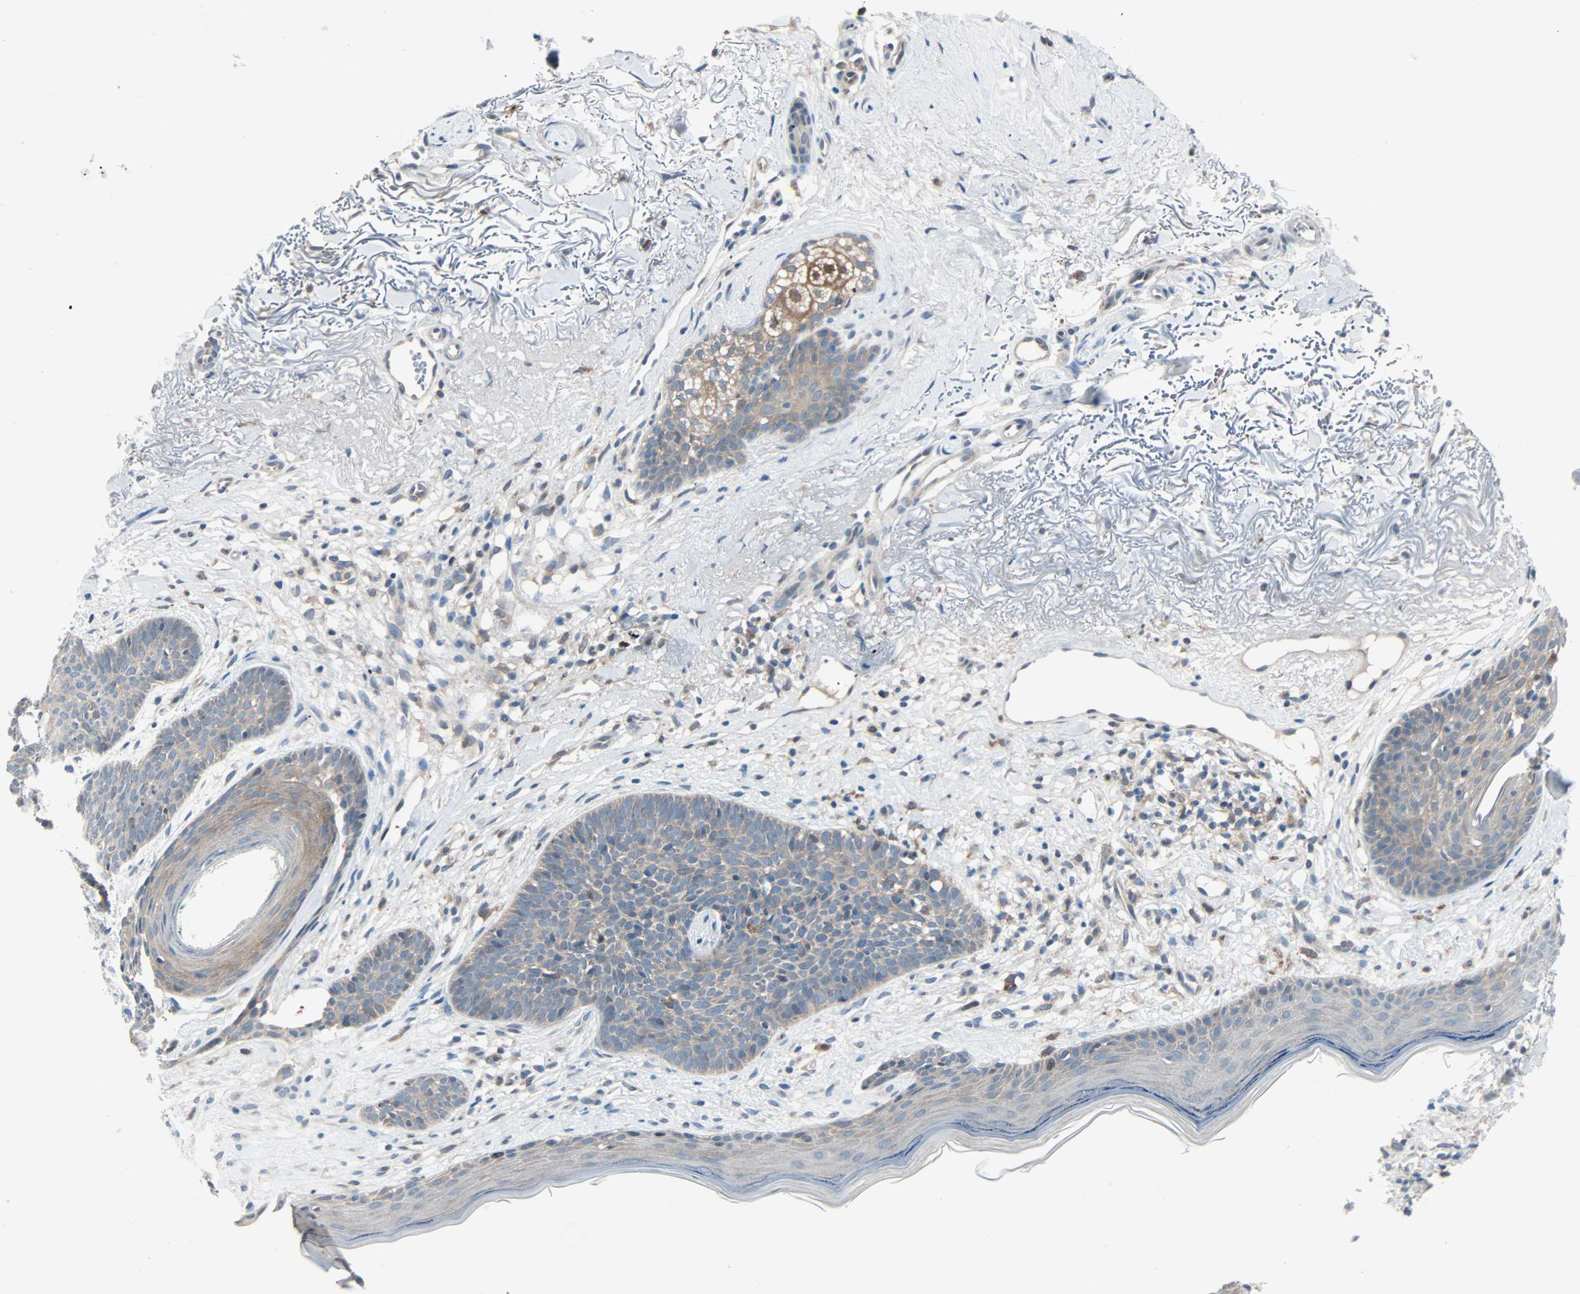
{"staining": {"intensity": "weak", "quantity": "25%-75%", "location": "cytoplasmic/membranous"}, "tissue": "skin cancer", "cell_type": "Tumor cells", "image_type": "cancer", "snomed": [{"axis": "morphology", "description": "Normal tissue, NOS"}, {"axis": "morphology", "description": "Basal cell carcinoma"}, {"axis": "topography", "description": "Skin"}], "caption": "Protein staining of skin cancer (basal cell carcinoma) tissue displays weak cytoplasmic/membranous staining in approximately 25%-75% of tumor cells.", "gene": "SMIM8", "patient": {"sex": "female", "age": 70}}